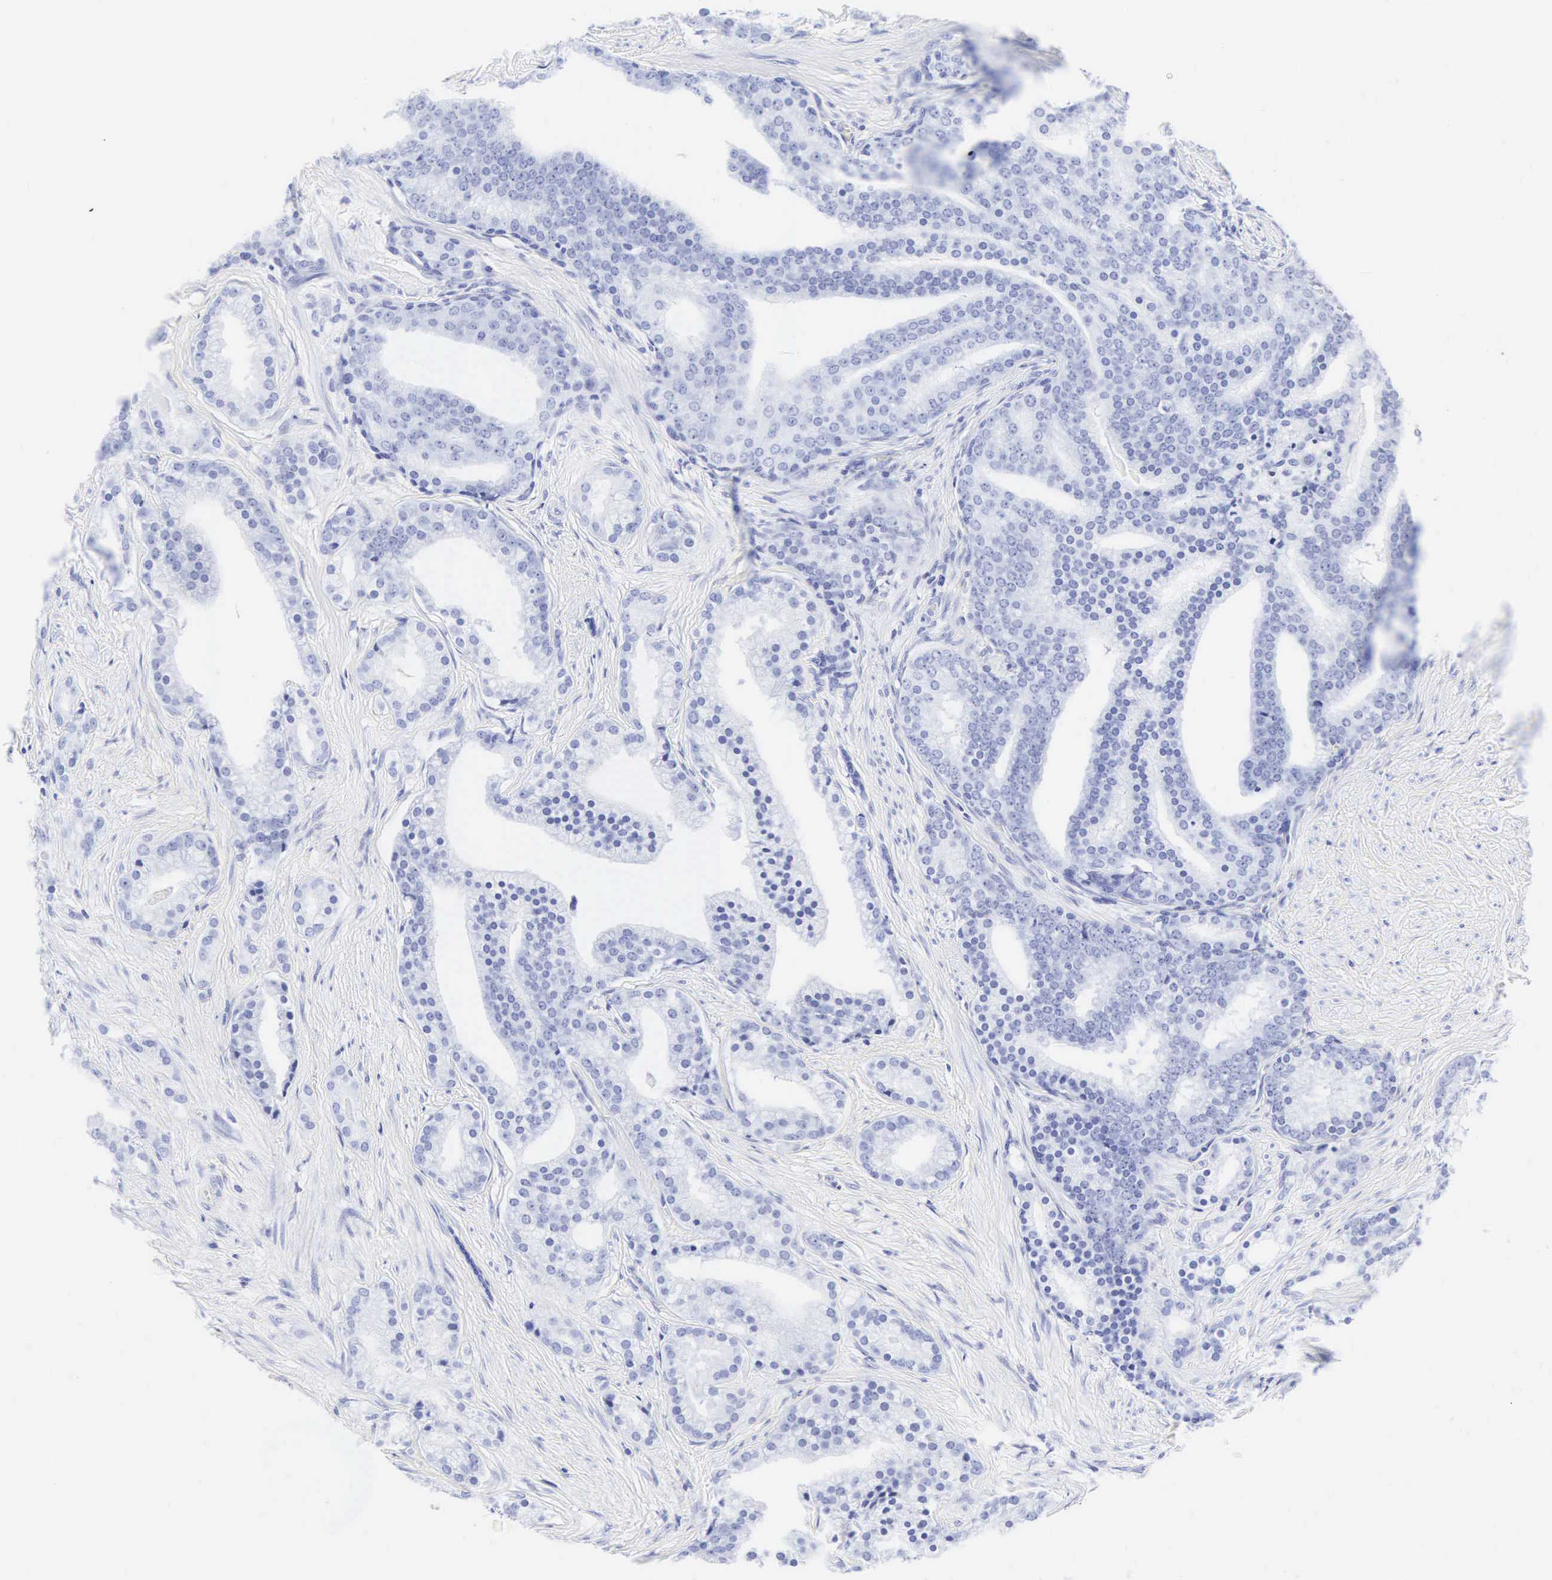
{"staining": {"intensity": "negative", "quantity": "none", "location": "none"}, "tissue": "prostate cancer", "cell_type": "Tumor cells", "image_type": "cancer", "snomed": [{"axis": "morphology", "description": "Adenocarcinoma, Low grade"}, {"axis": "topography", "description": "Prostate"}], "caption": "Tumor cells are negative for brown protein staining in prostate cancer (low-grade adenocarcinoma).", "gene": "CGB3", "patient": {"sex": "male", "age": 71}}